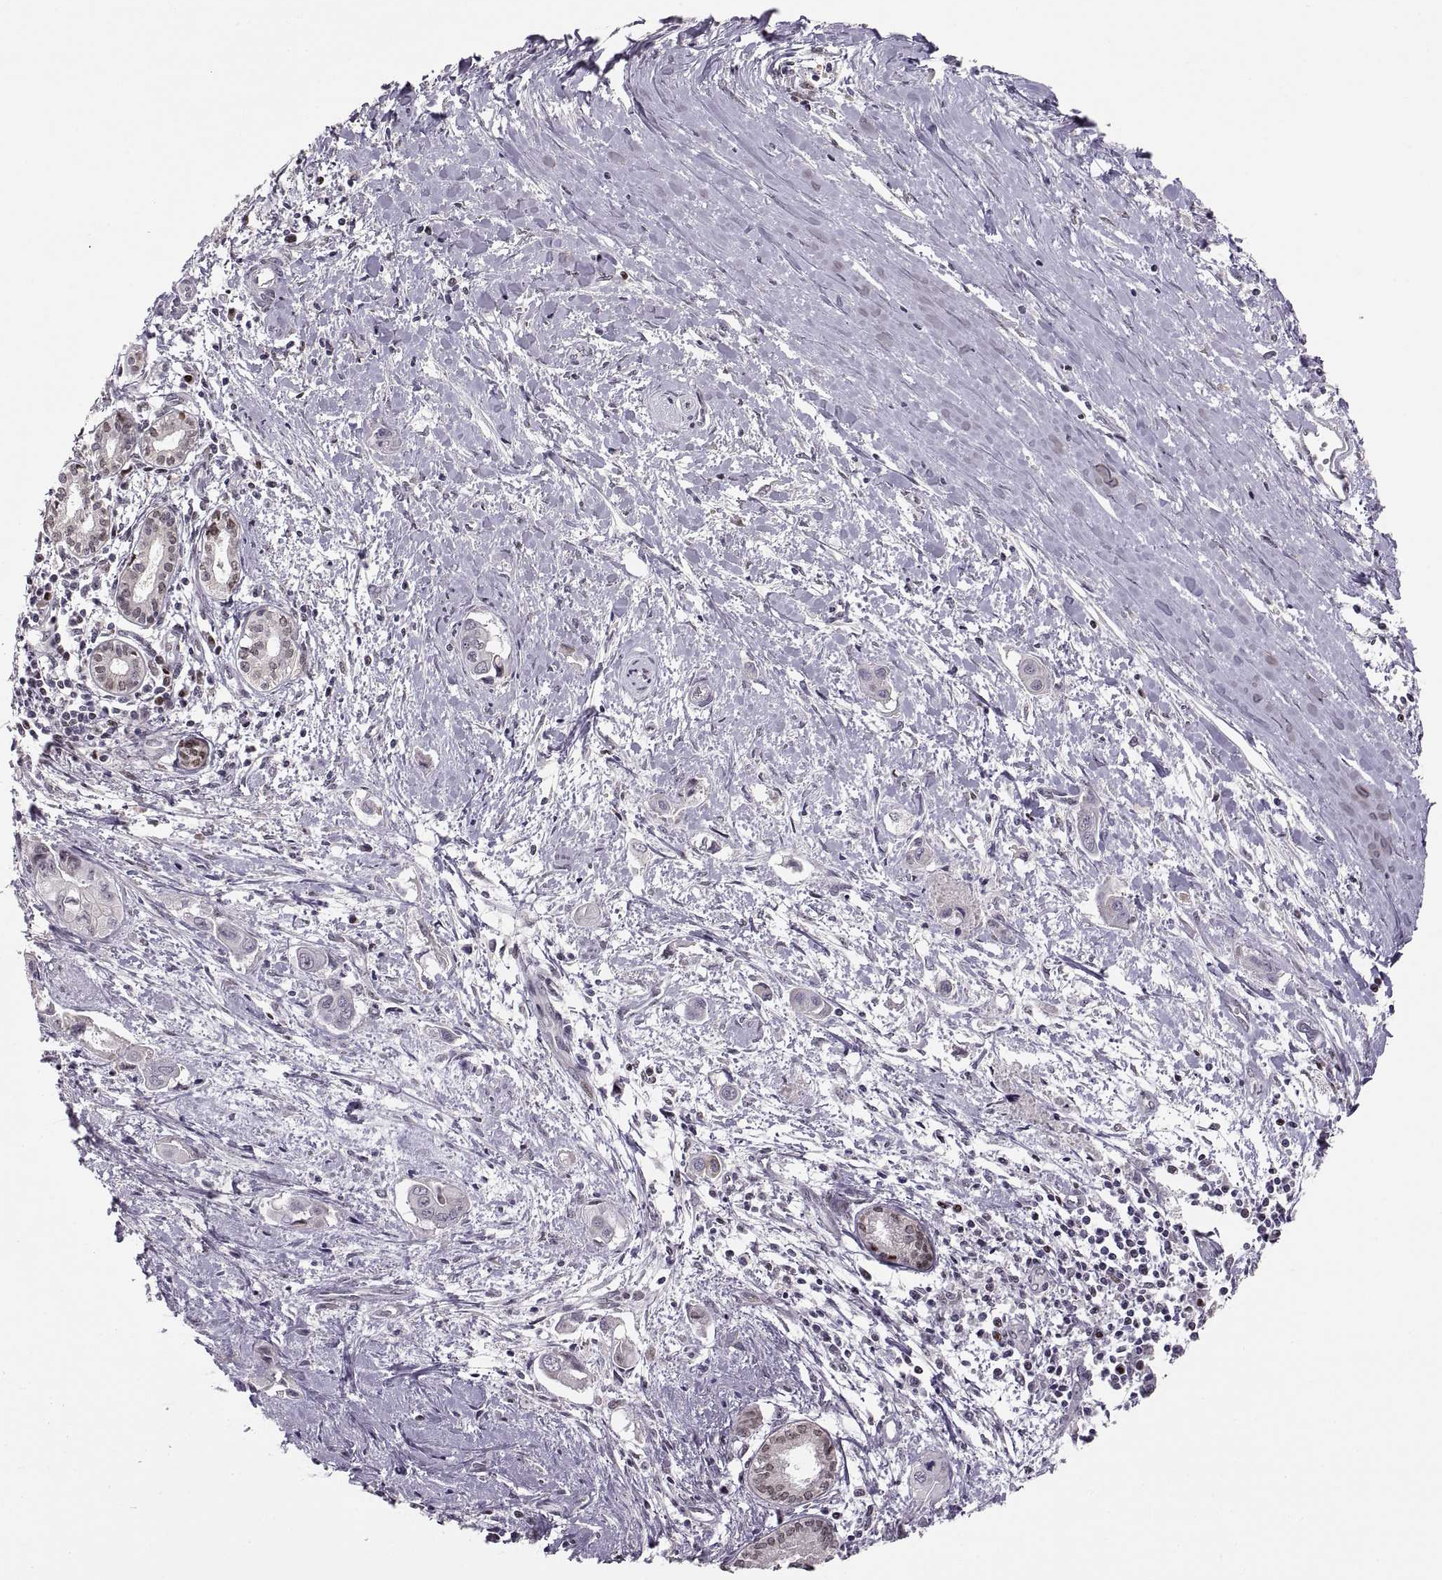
{"staining": {"intensity": "negative", "quantity": "none", "location": "none"}, "tissue": "pancreatic cancer", "cell_type": "Tumor cells", "image_type": "cancer", "snomed": [{"axis": "morphology", "description": "Adenocarcinoma, NOS"}, {"axis": "topography", "description": "Pancreas"}], "caption": "High power microscopy histopathology image of an immunohistochemistry photomicrograph of adenocarcinoma (pancreatic), revealing no significant positivity in tumor cells.", "gene": "SNAI1", "patient": {"sex": "male", "age": 60}}